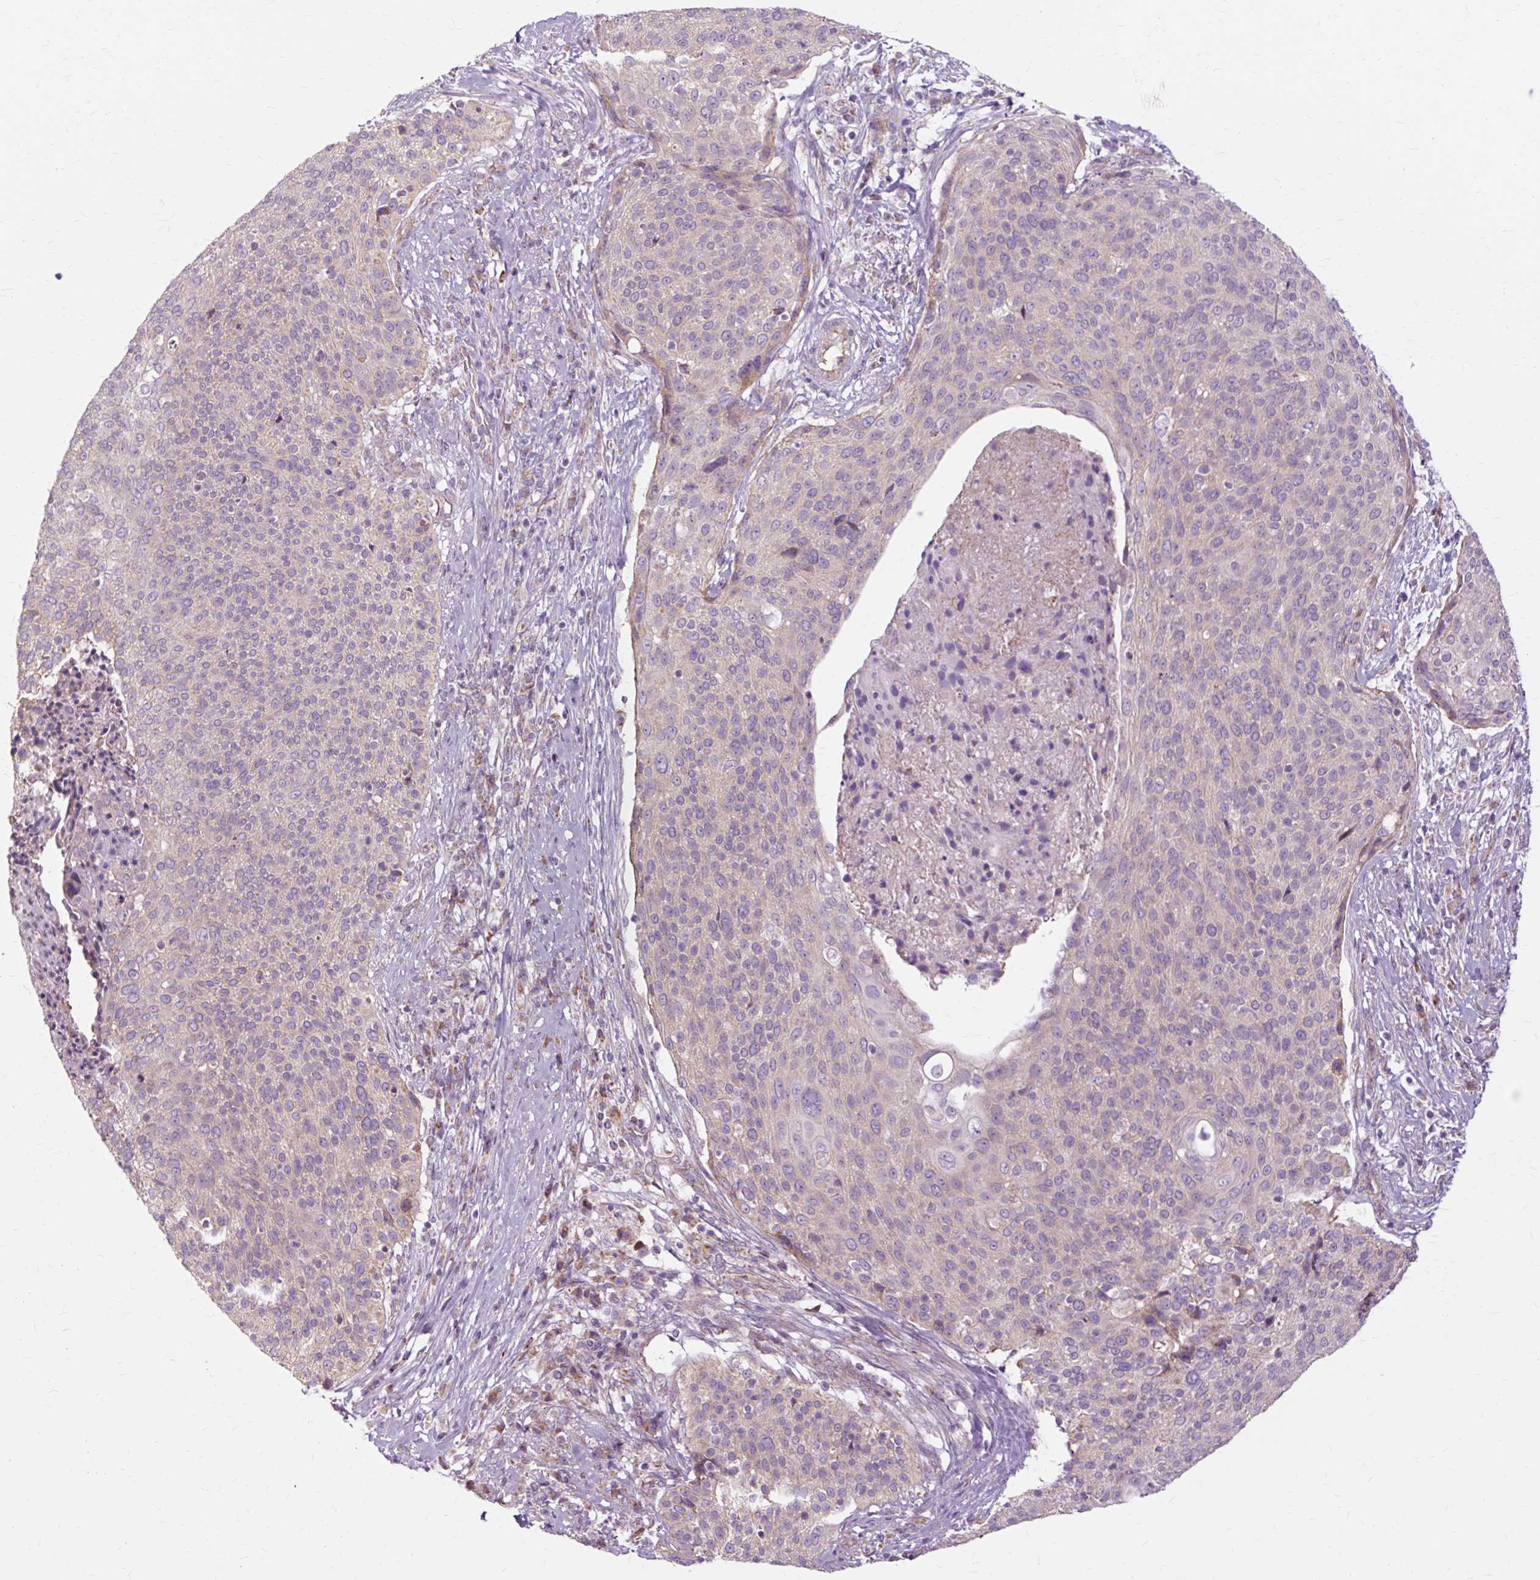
{"staining": {"intensity": "weak", "quantity": "25%-75%", "location": "cytoplasmic/membranous"}, "tissue": "cervical cancer", "cell_type": "Tumor cells", "image_type": "cancer", "snomed": [{"axis": "morphology", "description": "Squamous cell carcinoma, NOS"}, {"axis": "topography", "description": "Cervix"}], "caption": "About 25%-75% of tumor cells in cervical cancer reveal weak cytoplasmic/membranous protein positivity as visualized by brown immunohistochemical staining.", "gene": "PDZD2", "patient": {"sex": "female", "age": 31}}